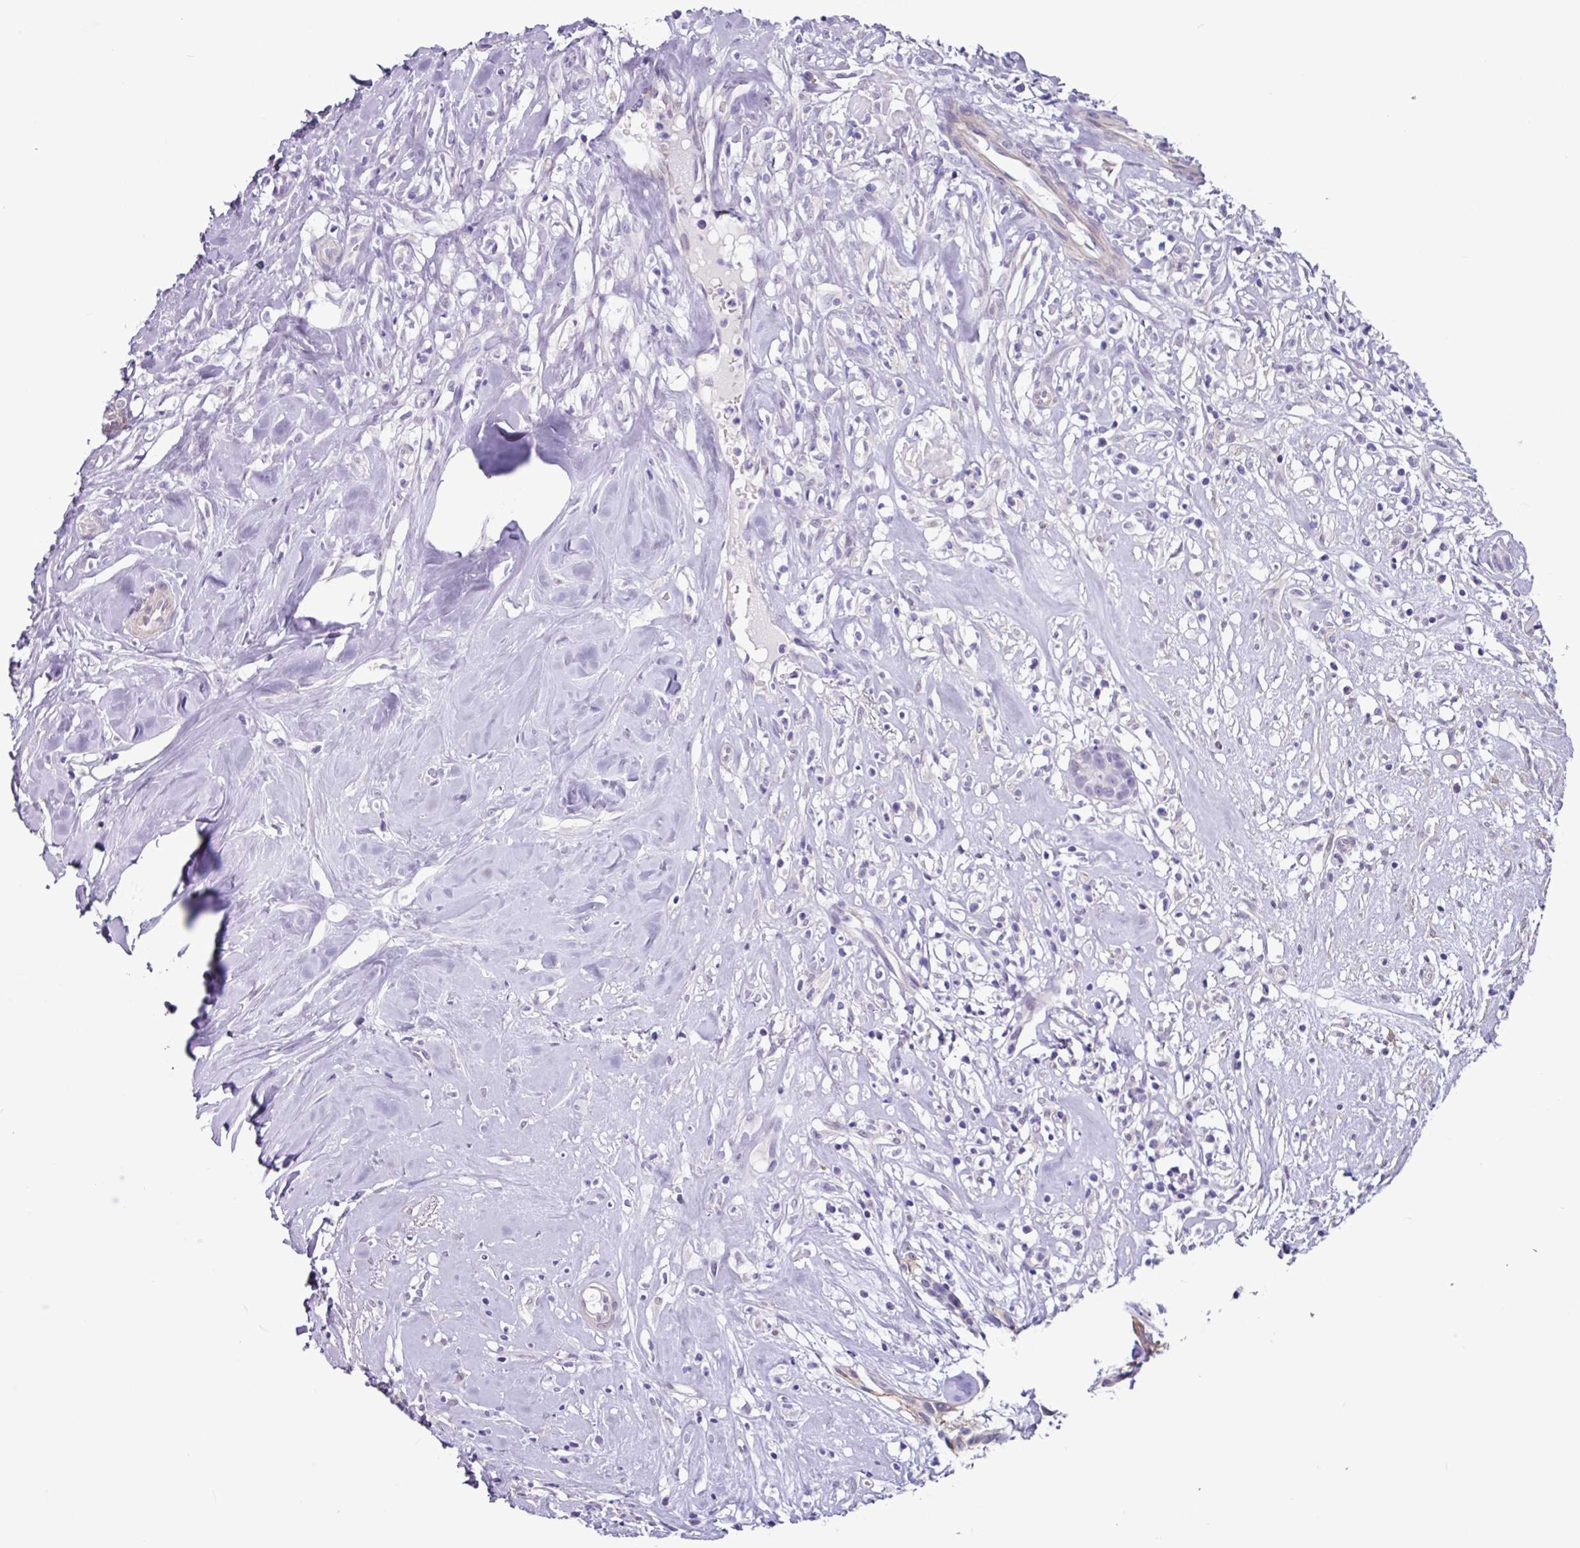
{"staining": {"intensity": "negative", "quantity": "none", "location": "none"}, "tissue": "head and neck cancer", "cell_type": "Tumor cells", "image_type": "cancer", "snomed": [{"axis": "morphology", "description": "Adenocarcinoma, NOS"}, {"axis": "topography", "description": "Subcutis"}, {"axis": "topography", "description": "Head-Neck"}], "caption": "There is no significant staining in tumor cells of adenocarcinoma (head and neck). The staining is performed using DAB (3,3'-diaminobenzidine) brown chromogen with nuclei counter-stained in using hematoxylin.", "gene": "OTX1", "patient": {"sex": "female", "age": 73}}